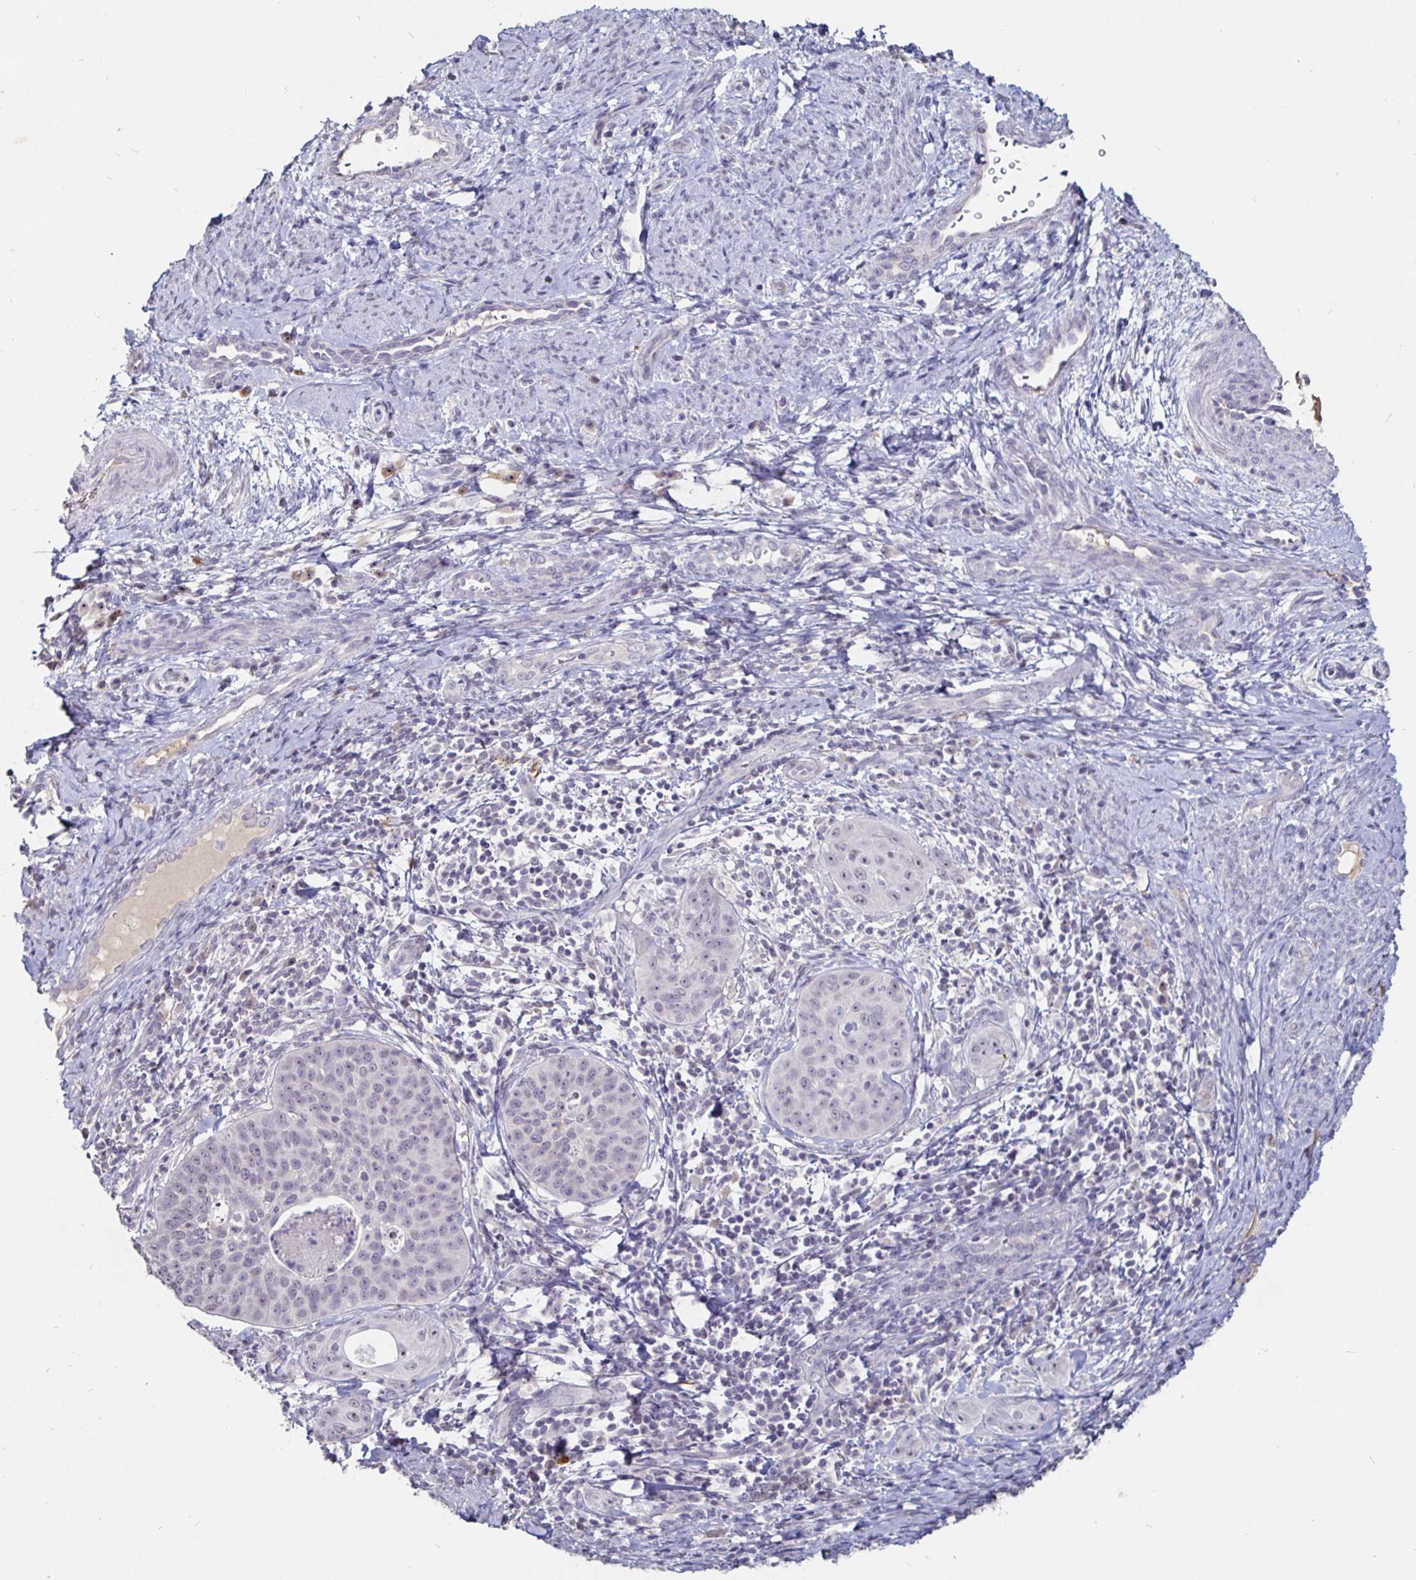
{"staining": {"intensity": "negative", "quantity": "none", "location": "none"}, "tissue": "cervical cancer", "cell_type": "Tumor cells", "image_type": "cancer", "snomed": [{"axis": "morphology", "description": "Squamous cell carcinoma, NOS"}, {"axis": "topography", "description": "Cervix"}], "caption": "Immunohistochemical staining of cervical squamous cell carcinoma displays no significant expression in tumor cells.", "gene": "FAIM2", "patient": {"sex": "female", "age": 30}}